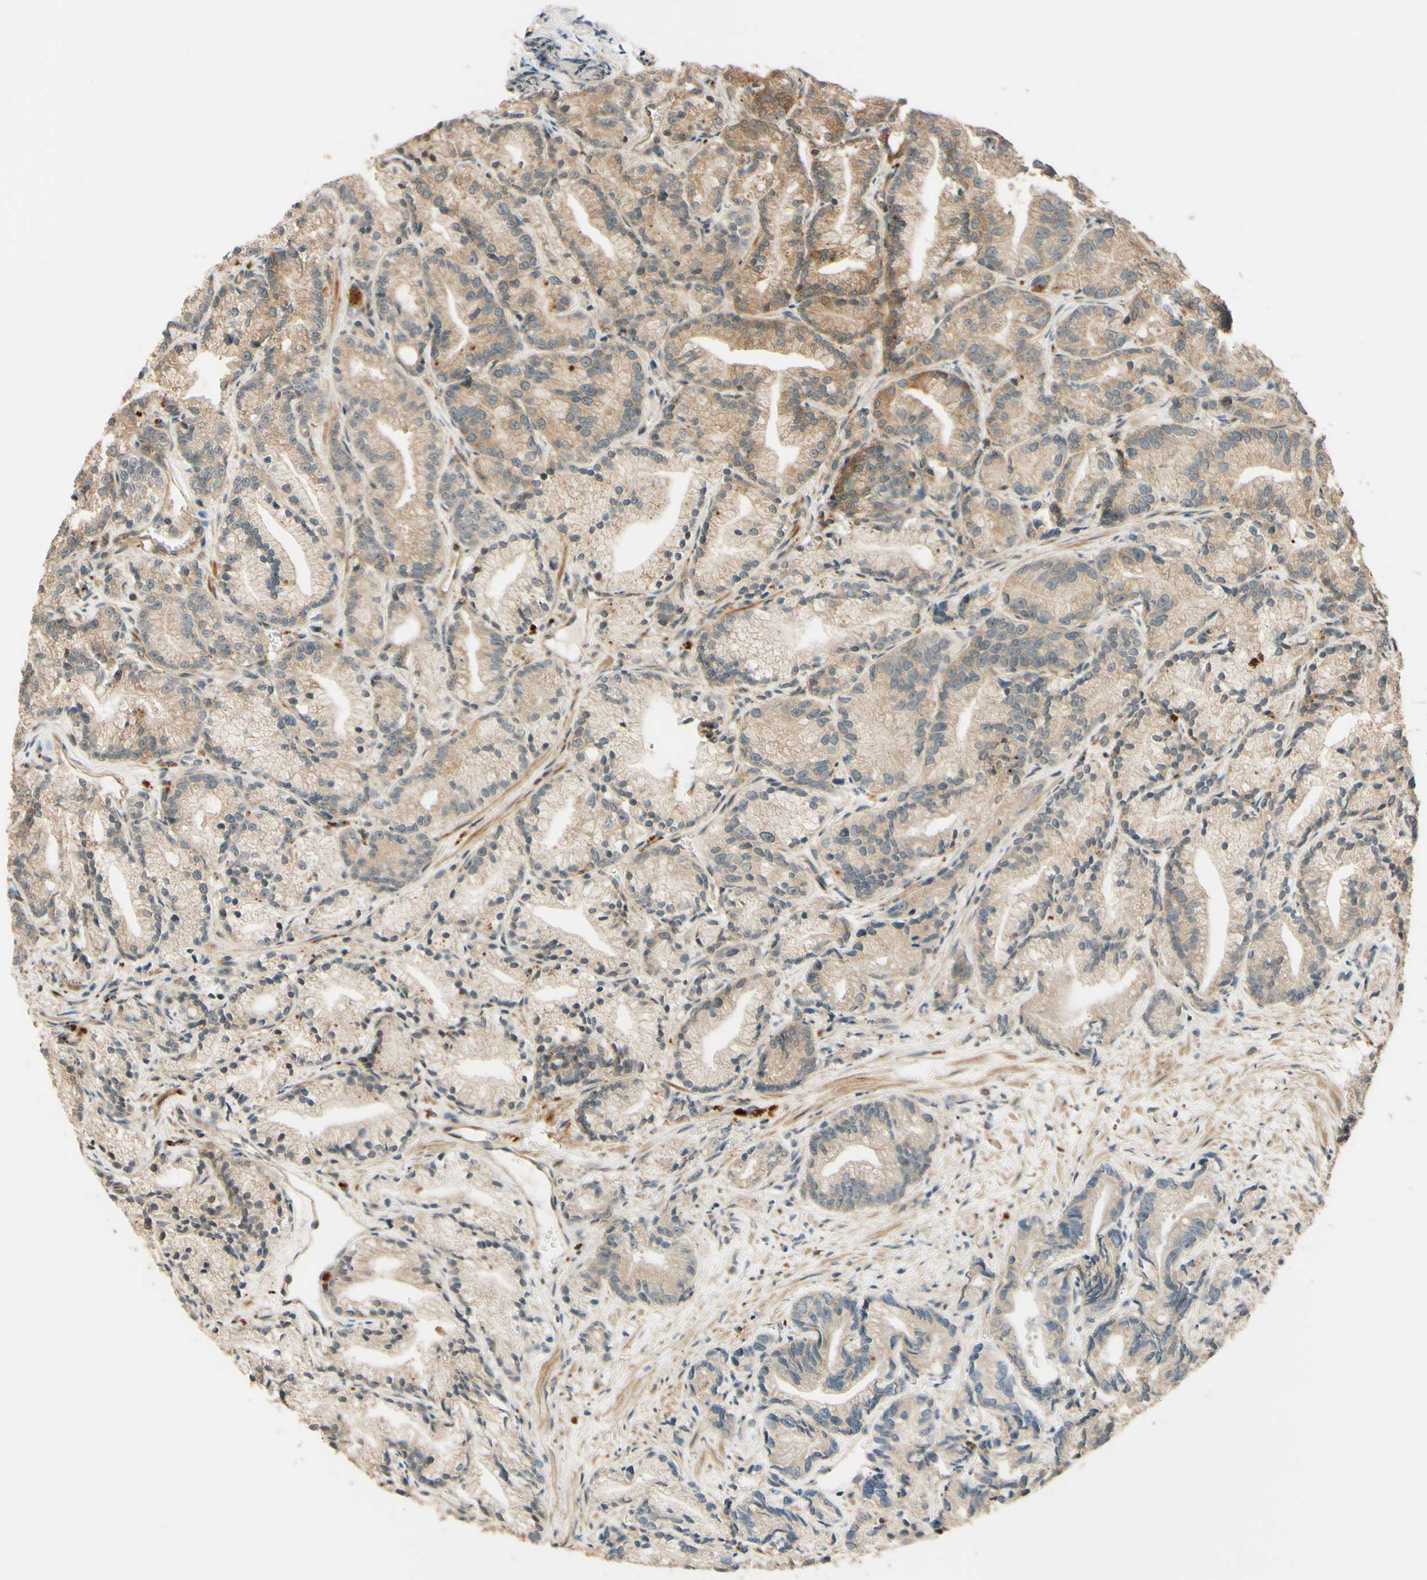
{"staining": {"intensity": "weak", "quantity": ">75%", "location": "cytoplasmic/membranous"}, "tissue": "prostate cancer", "cell_type": "Tumor cells", "image_type": "cancer", "snomed": [{"axis": "morphology", "description": "Adenocarcinoma, Low grade"}, {"axis": "topography", "description": "Prostate"}], "caption": "Immunohistochemical staining of human prostate adenocarcinoma (low-grade) exhibits weak cytoplasmic/membranous protein staining in about >75% of tumor cells.", "gene": "RNF19A", "patient": {"sex": "male", "age": 89}}